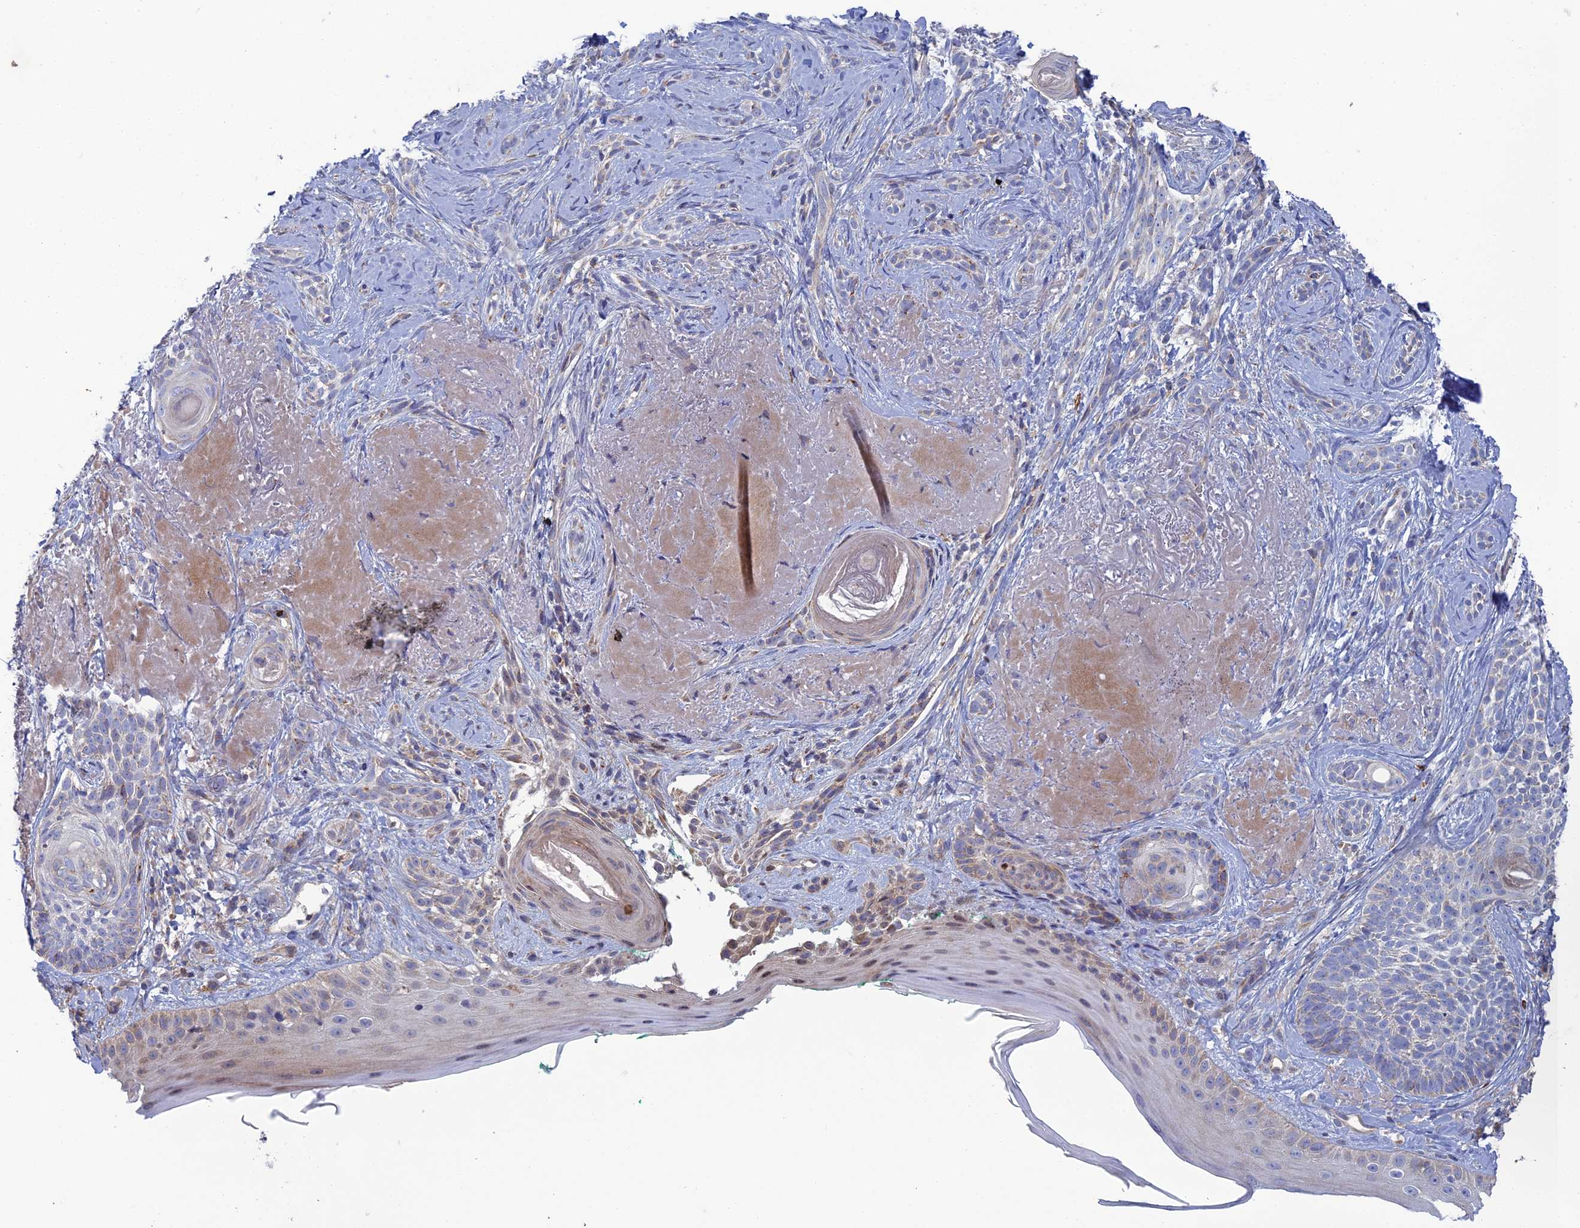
{"staining": {"intensity": "weak", "quantity": "<25%", "location": "cytoplasmic/membranous"}, "tissue": "skin cancer", "cell_type": "Tumor cells", "image_type": "cancer", "snomed": [{"axis": "morphology", "description": "Basal cell carcinoma"}, {"axis": "topography", "description": "Skin"}], "caption": "High magnification brightfield microscopy of skin cancer (basal cell carcinoma) stained with DAB (brown) and counterstained with hematoxylin (blue): tumor cells show no significant expression. (DAB immunohistochemistry, high magnification).", "gene": "ARL16", "patient": {"sex": "male", "age": 71}}